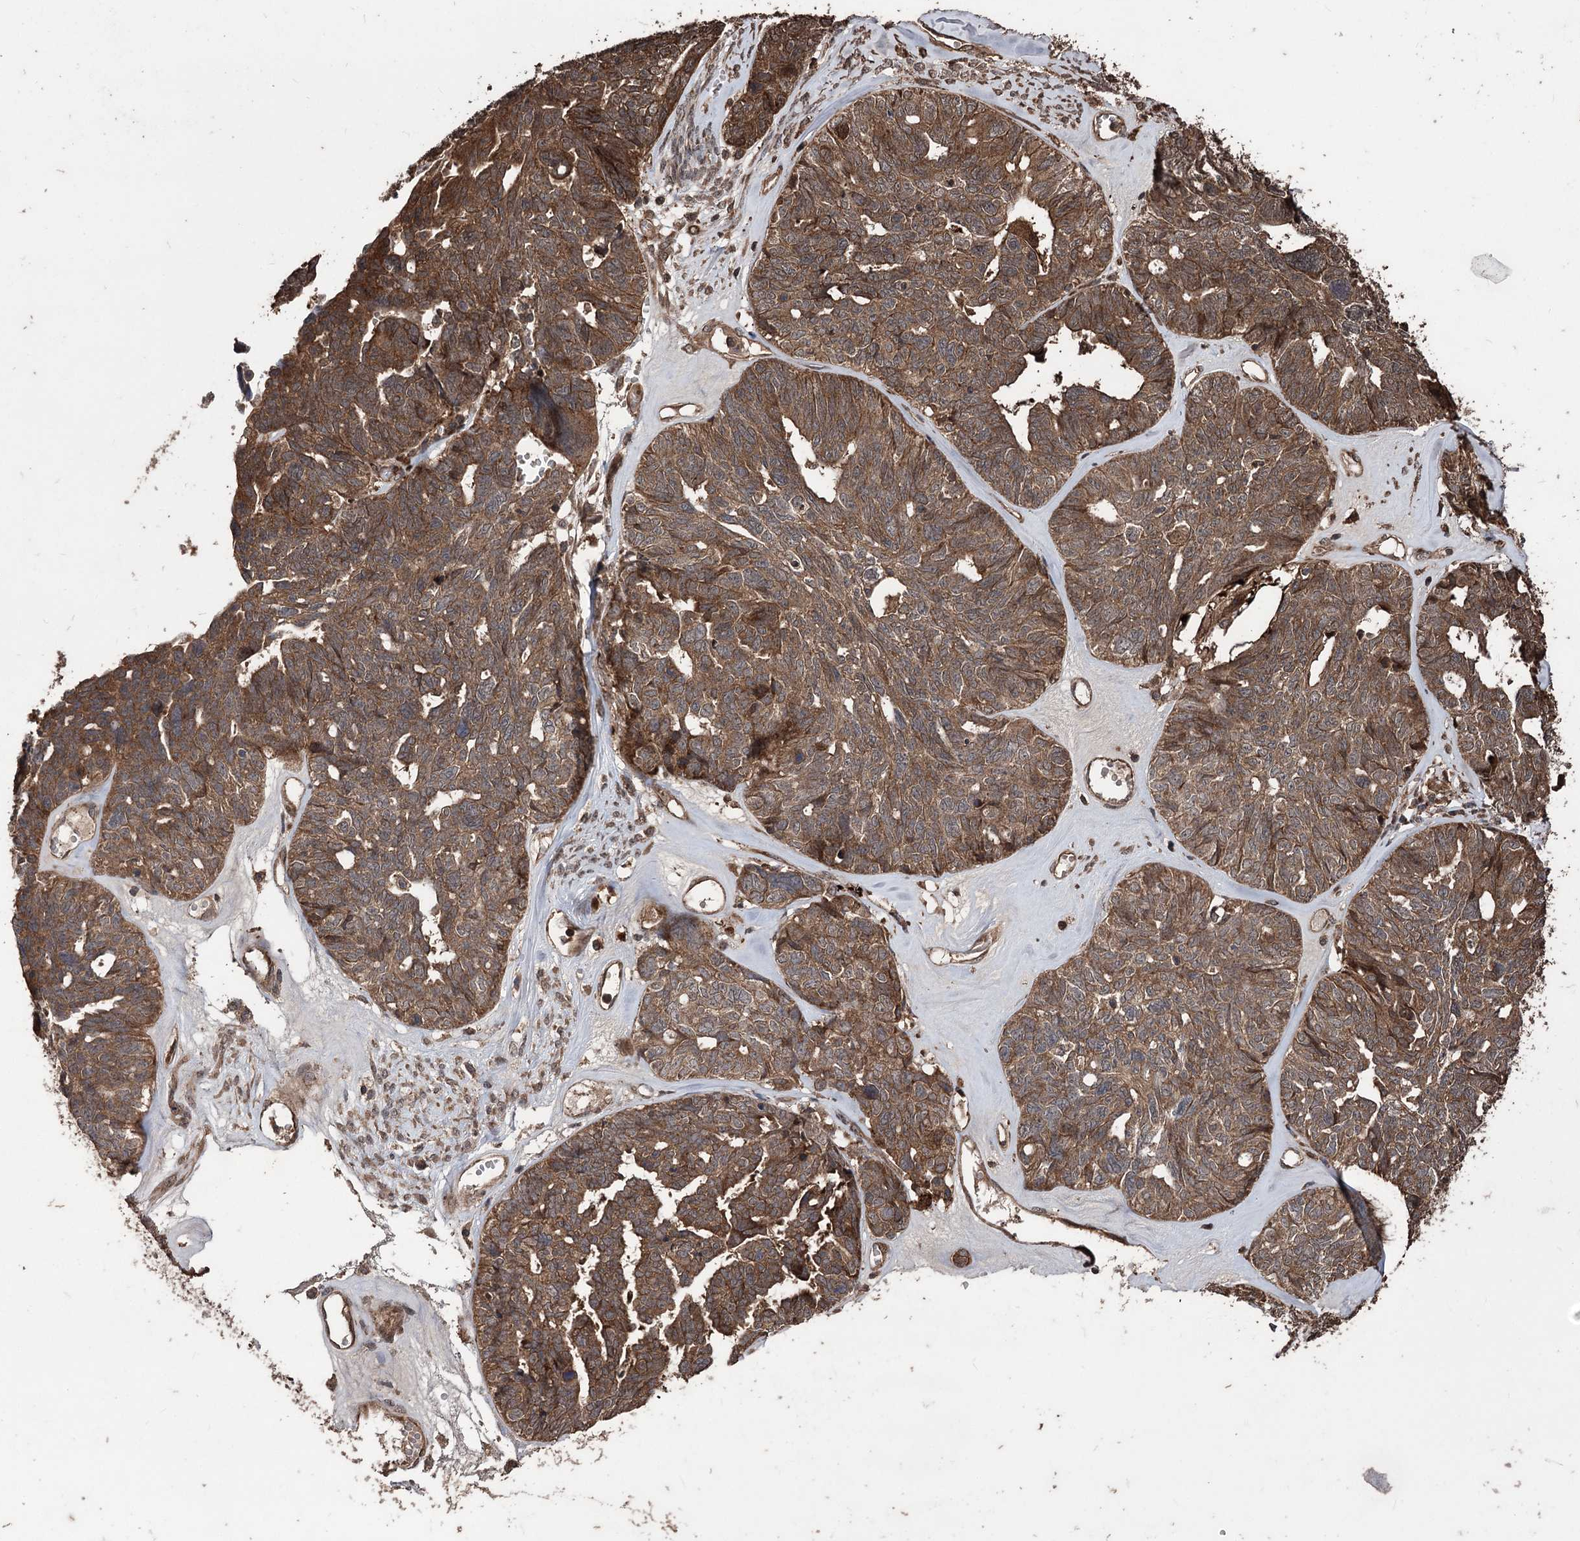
{"staining": {"intensity": "moderate", "quantity": ">75%", "location": "cytoplasmic/membranous"}, "tissue": "ovarian cancer", "cell_type": "Tumor cells", "image_type": "cancer", "snomed": [{"axis": "morphology", "description": "Cystadenocarcinoma, serous, NOS"}, {"axis": "topography", "description": "Ovary"}], "caption": "About >75% of tumor cells in human ovarian cancer (serous cystadenocarcinoma) exhibit moderate cytoplasmic/membranous protein positivity as visualized by brown immunohistochemical staining.", "gene": "RASSF3", "patient": {"sex": "female", "age": 79}}